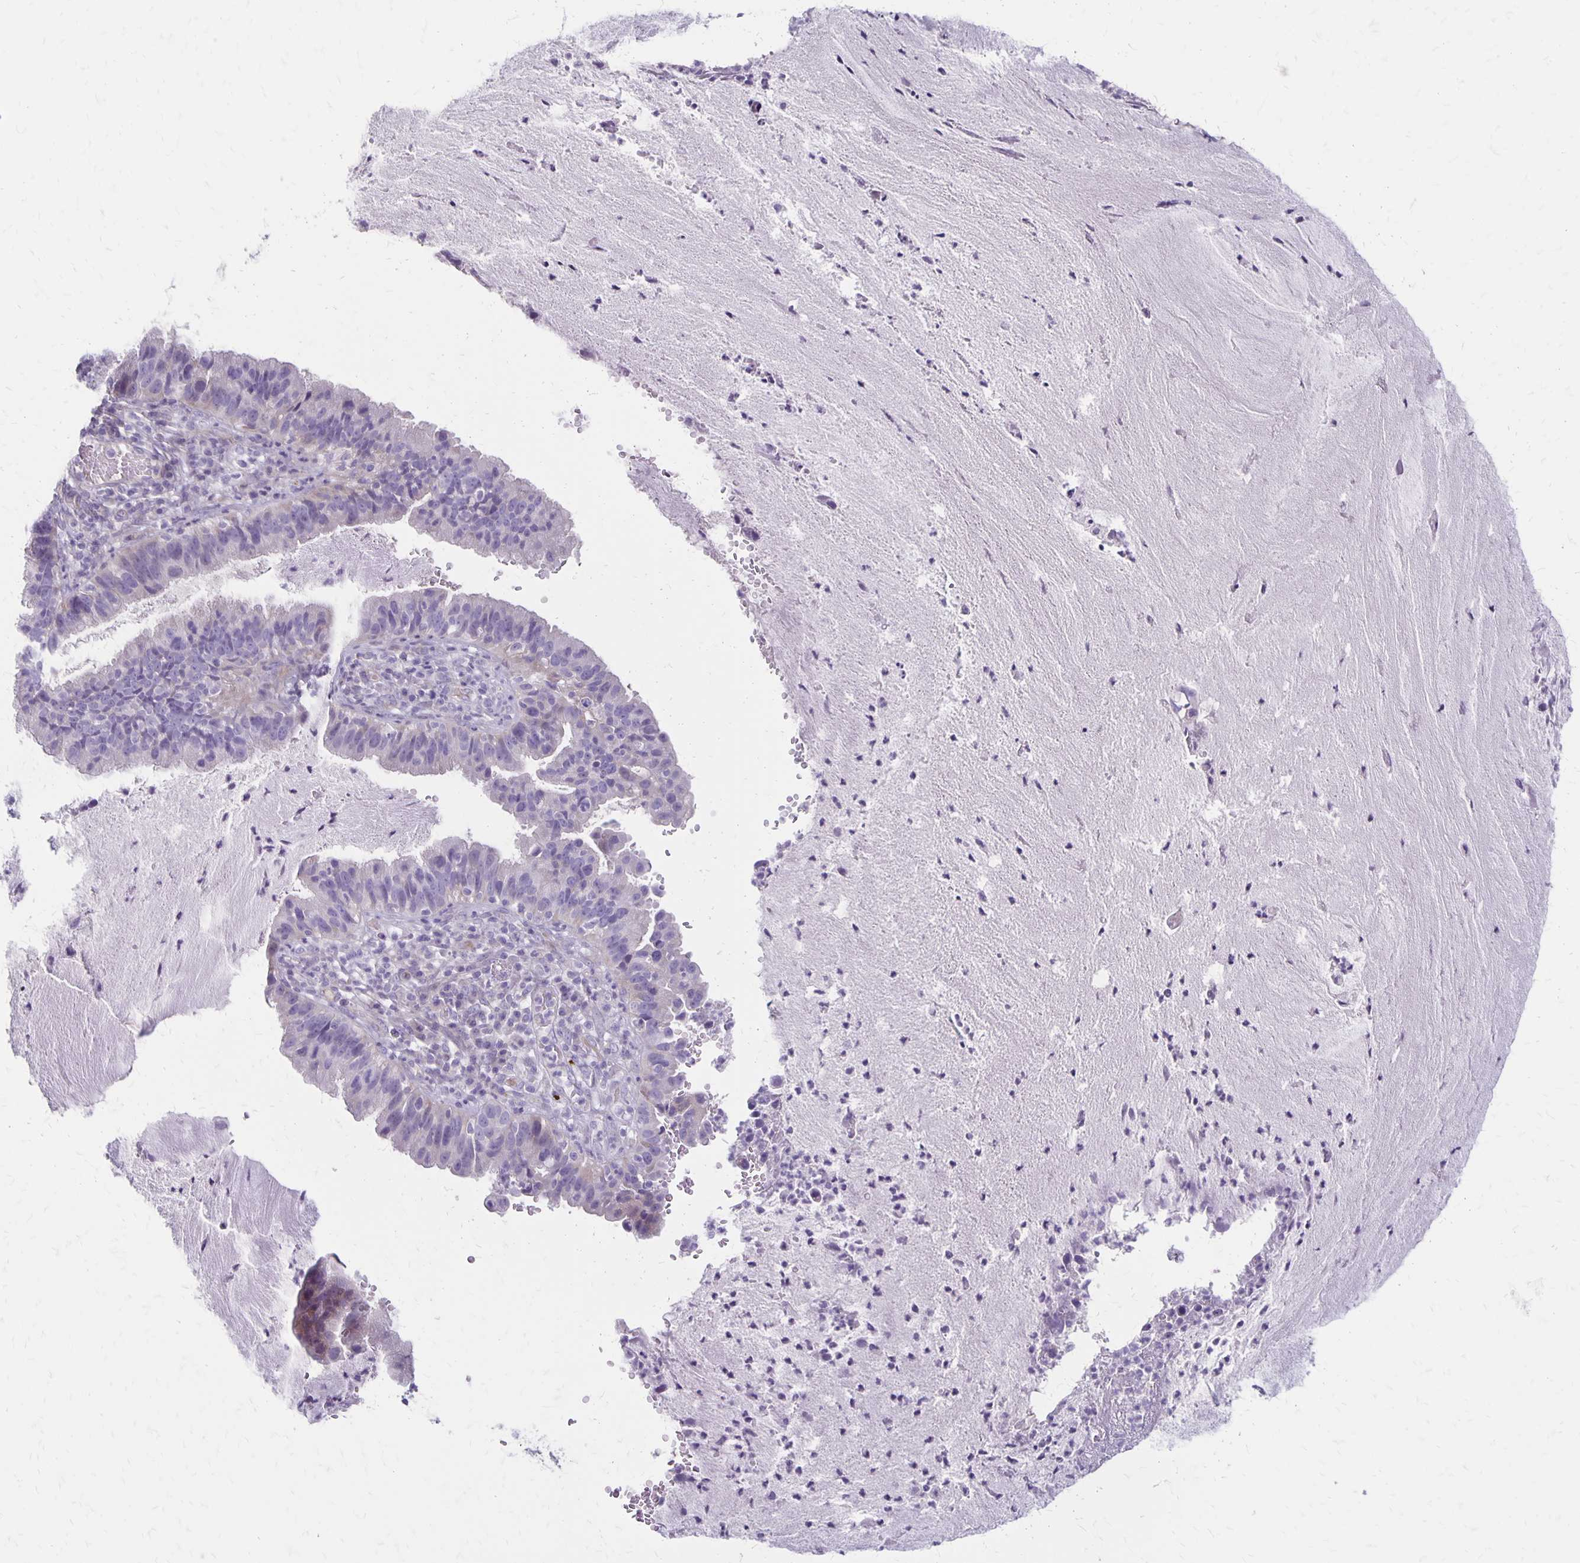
{"staining": {"intensity": "negative", "quantity": "none", "location": "none"}, "tissue": "cervical cancer", "cell_type": "Tumor cells", "image_type": "cancer", "snomed": [{"axis": "morphology", "description": "Adenocarcinoma, NOS"}, {"axis": "topography", "description": "Cervix"}], "caption": "DAB immunohistochemical staining of human cervical adenocarcinoma shows no significant expression in tumor cells.", "gene": "HOMER1", "patient": {"sex": "female", "age": 34}}